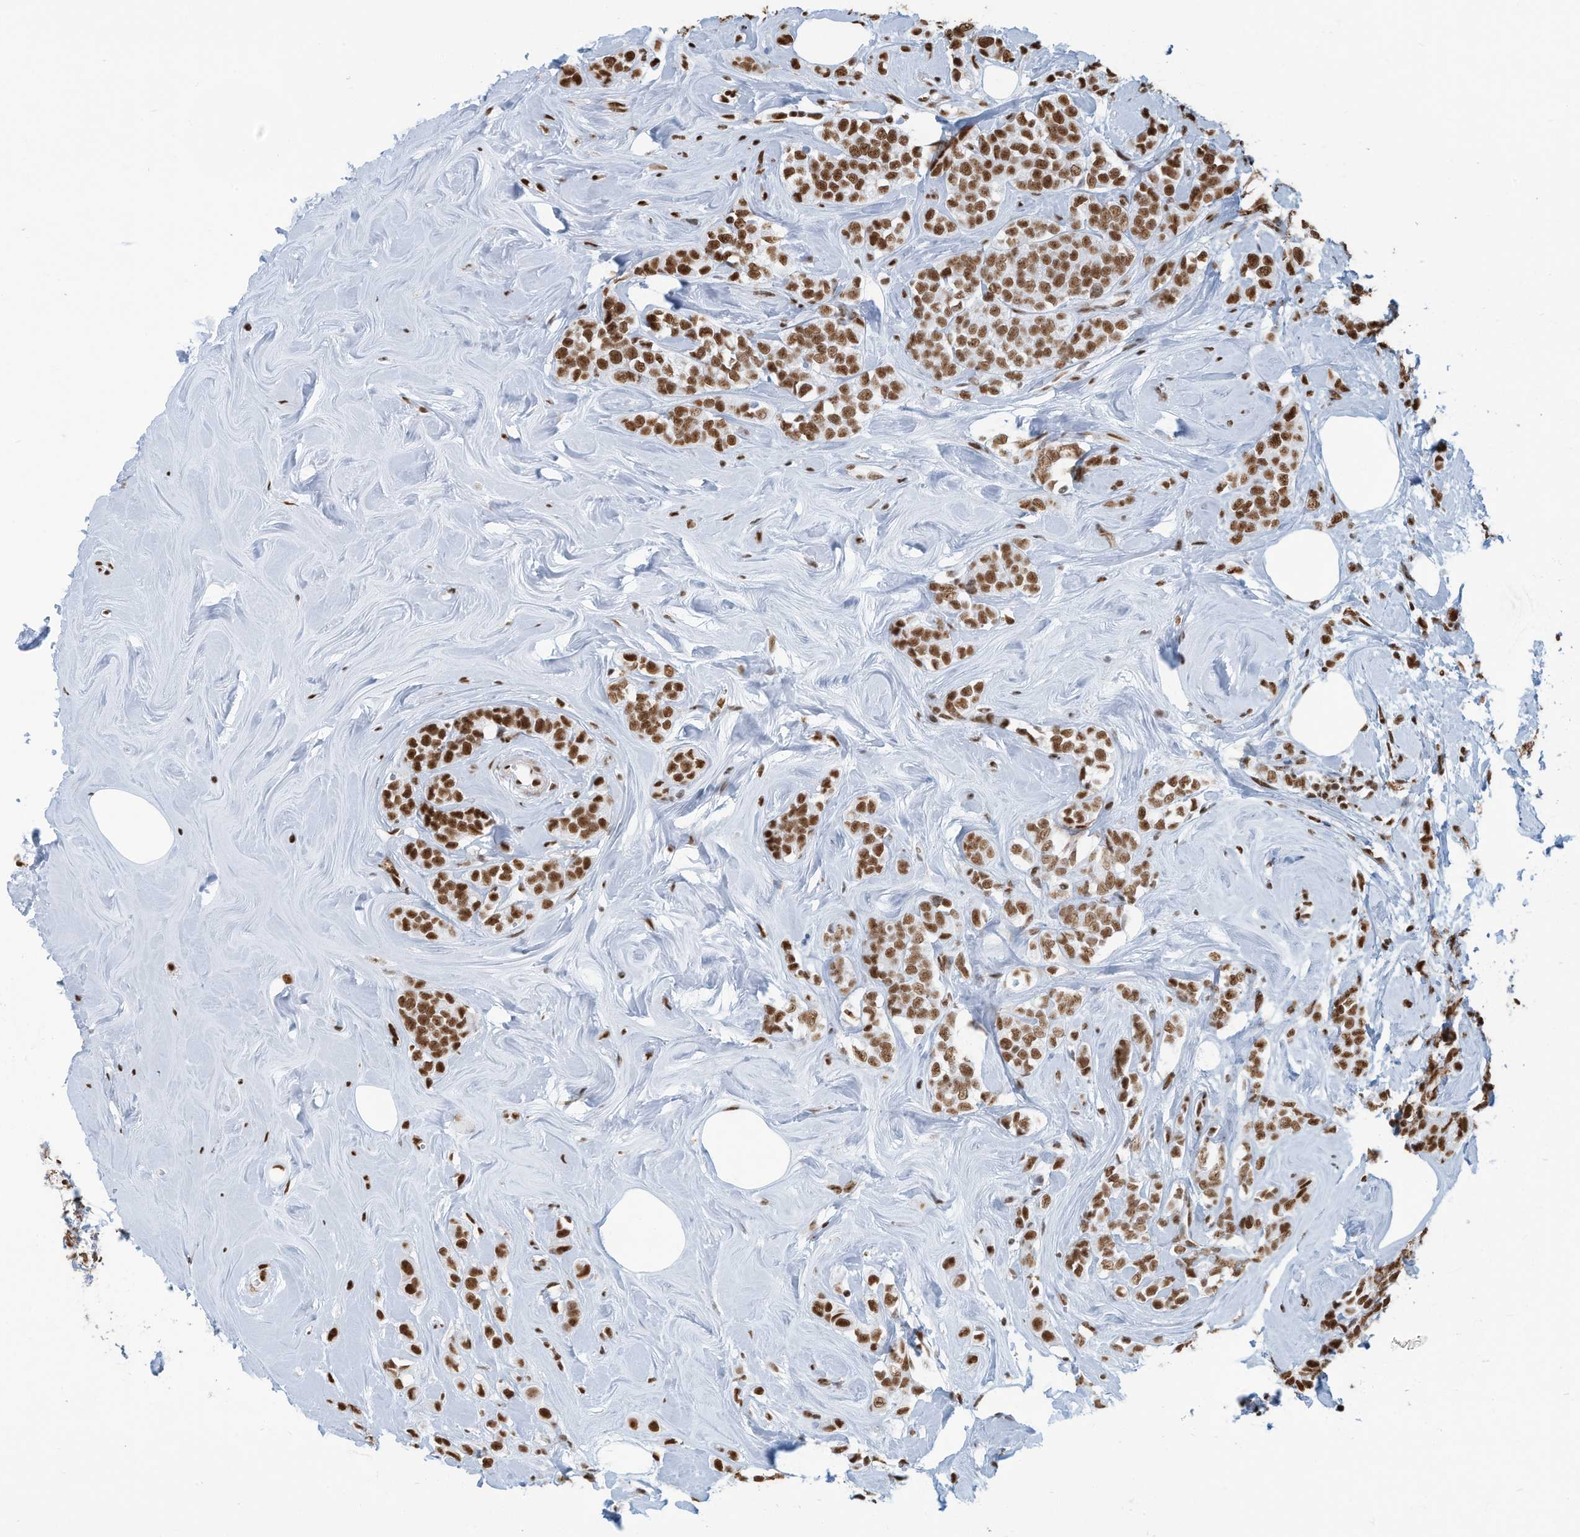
{"staining": {"intensity": "strong", "quantity": ">75%", "location": "nuclear"}, "tissue": "breast cancer", "cell_type": "Tumor cells", "image_type": "cancer", "snomed": [{"axis": "morphology", "description": "Lobular carcinoma"}, {"axis": "topography", "description": "Breast"}], "caption": "A brown stain shows strong nuclear staining of a protein in human breast lobular carcinoma tumor cells.", "gene": "SARNP", "patient": {"sex": "female", "age": 47}}